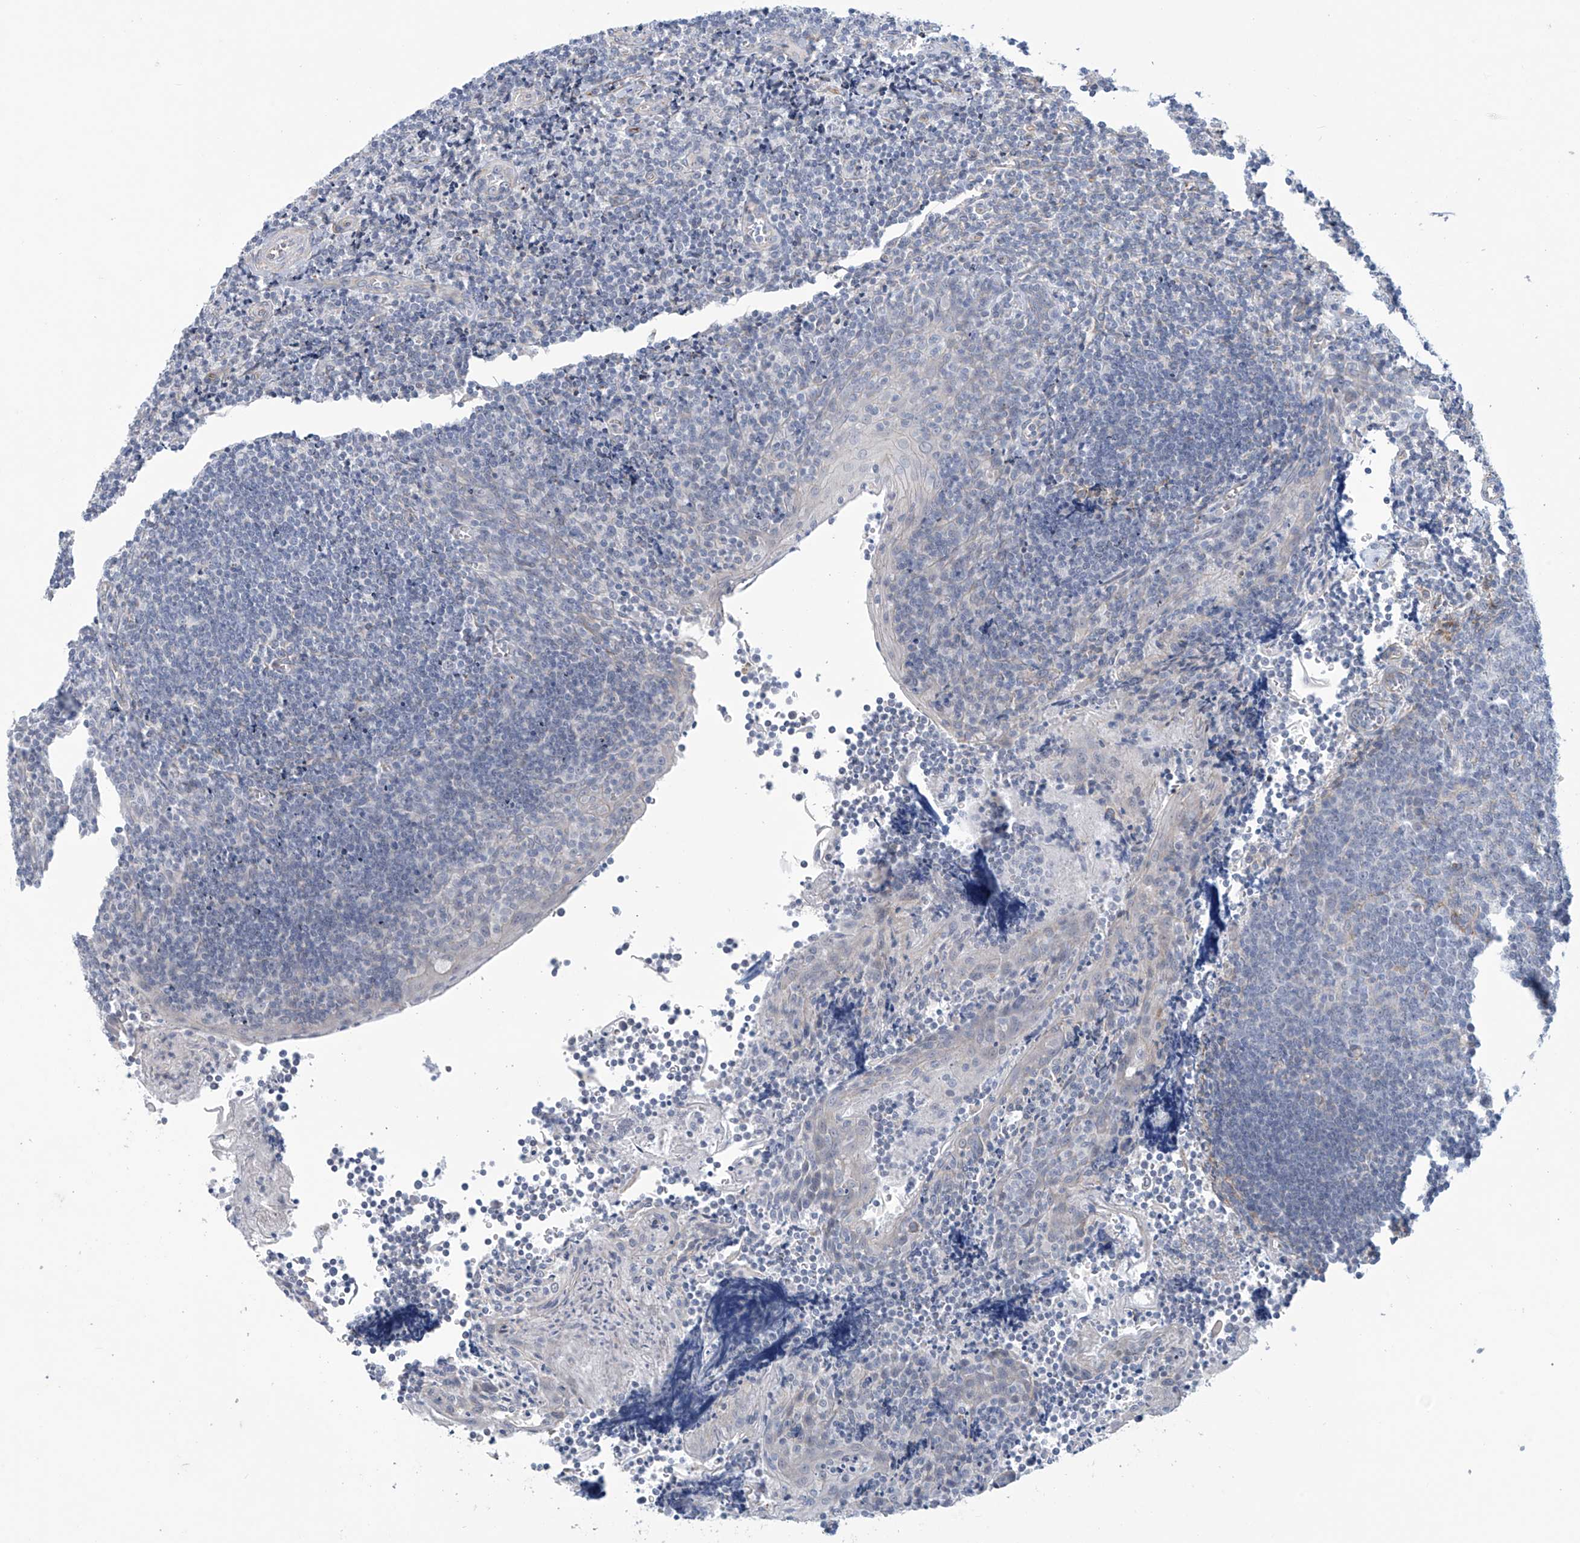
{"staining": {"intensity": "negative", "quantity": "none", "location": "none"}, "tissue": "tonsil", "cell_type": "Germinal center cells", "image_type": "normal", "snomed": [{"axis": "morphology", "description": "Normal tissue, NOS"}, {"axis": "topography", "description": "Tonsil"}], "caption": "Immunohistochemistry image of benign human tonsil stained for a protein (brown), which reveals no positivity in germinal center cells.", "gene": "ABHD13", "patient": {"sex": "male", "age": 27}}